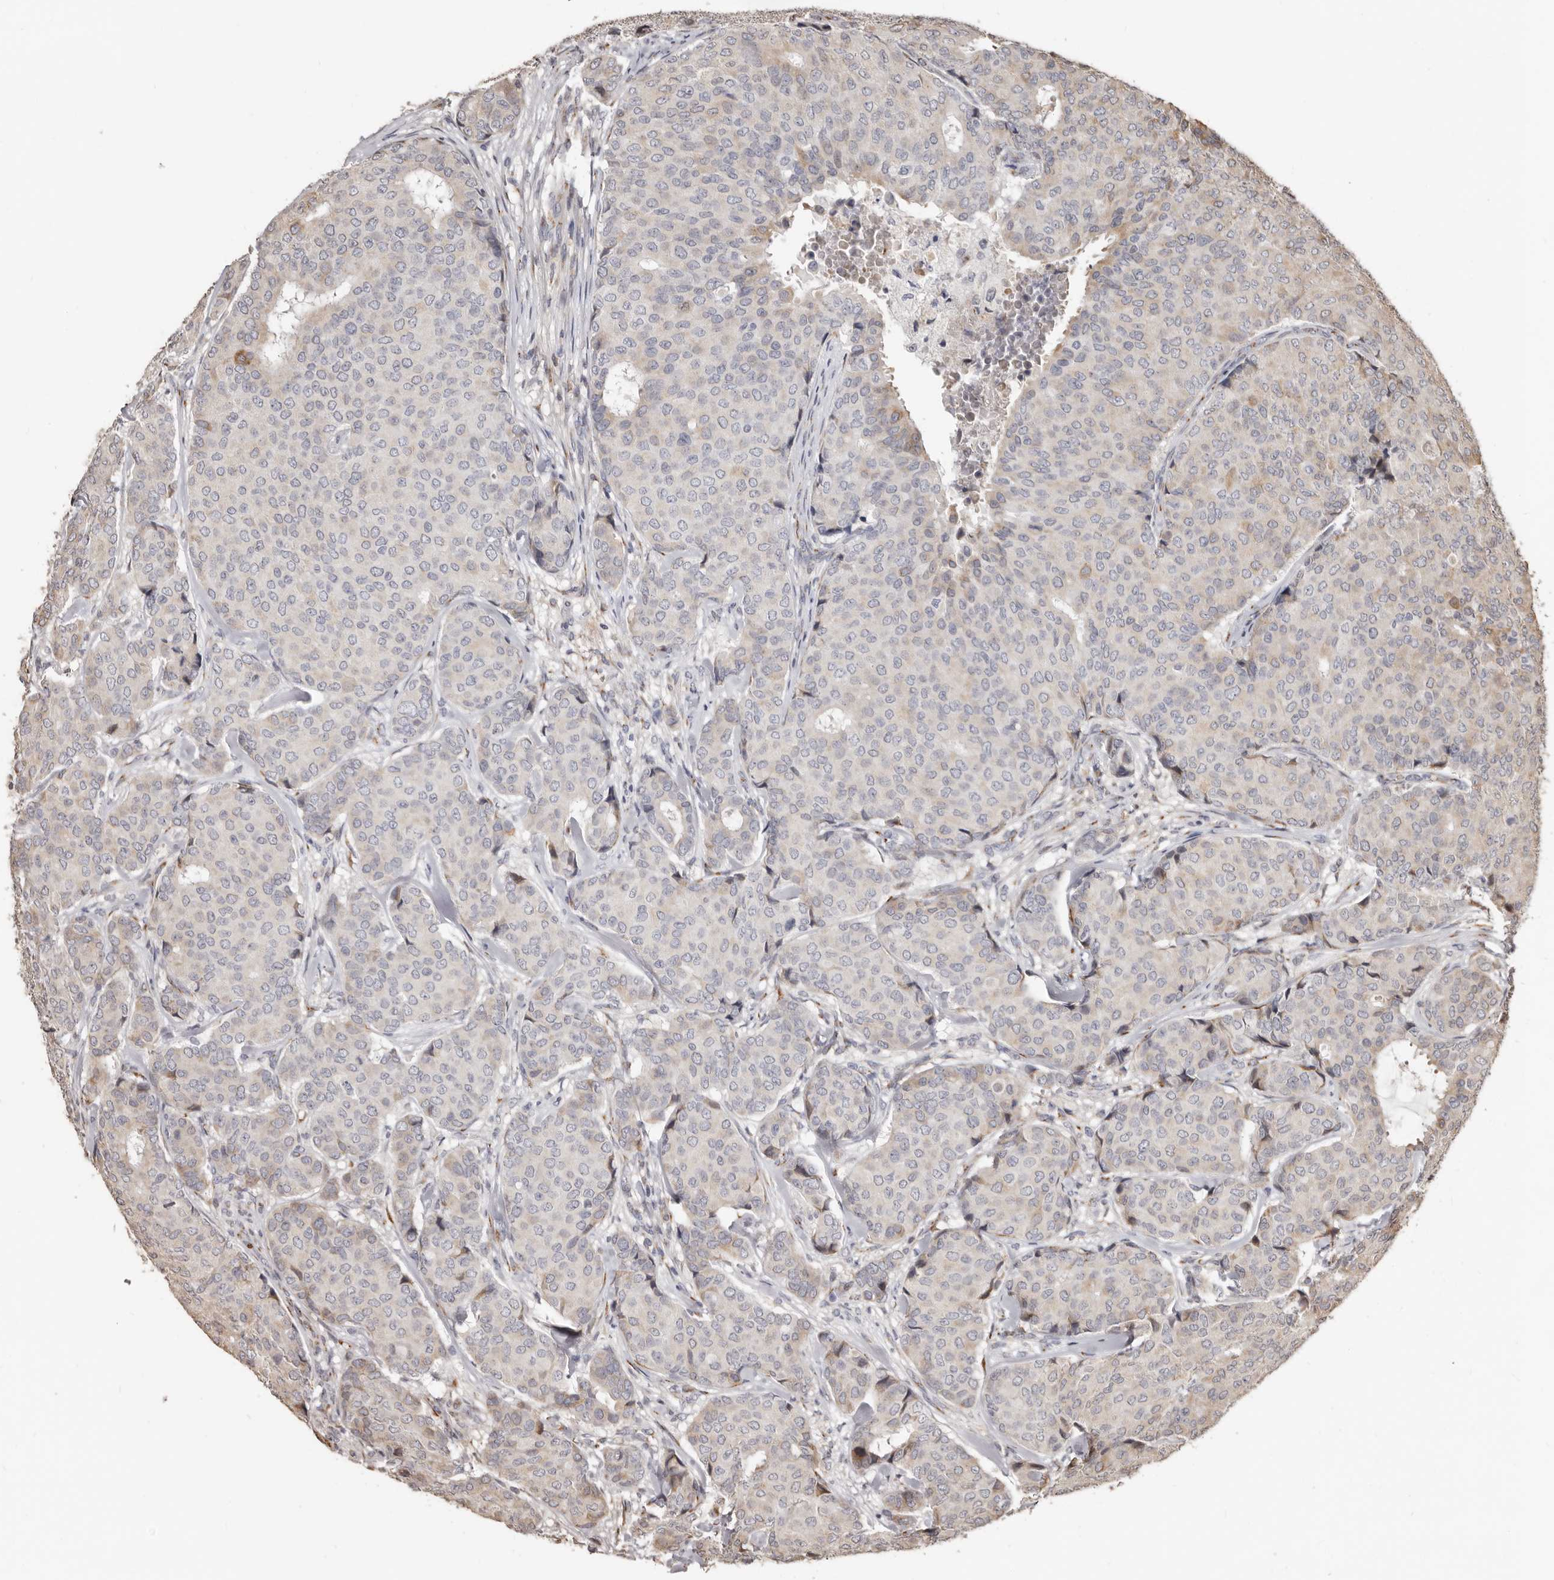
{"staining": {"intensity": "weak", "quantity": "<25%", "location": "cytoplasmic/membranous"}, "tissue": "breast cancer", "cell_type": "Tumor cells", "image_type": "cancer", "snomed": [{"axis": "morphology", "description": "Duct carcinoma"}, {"axis": "topography", "description": "Breast"}], "caption": "Breast invasive ductal carcinoma was stained to show a protein in brown. There is no significant expression in tumor cells.", "gene": "ENTREP1", "patient": {"sex": "female", "age": 75}}